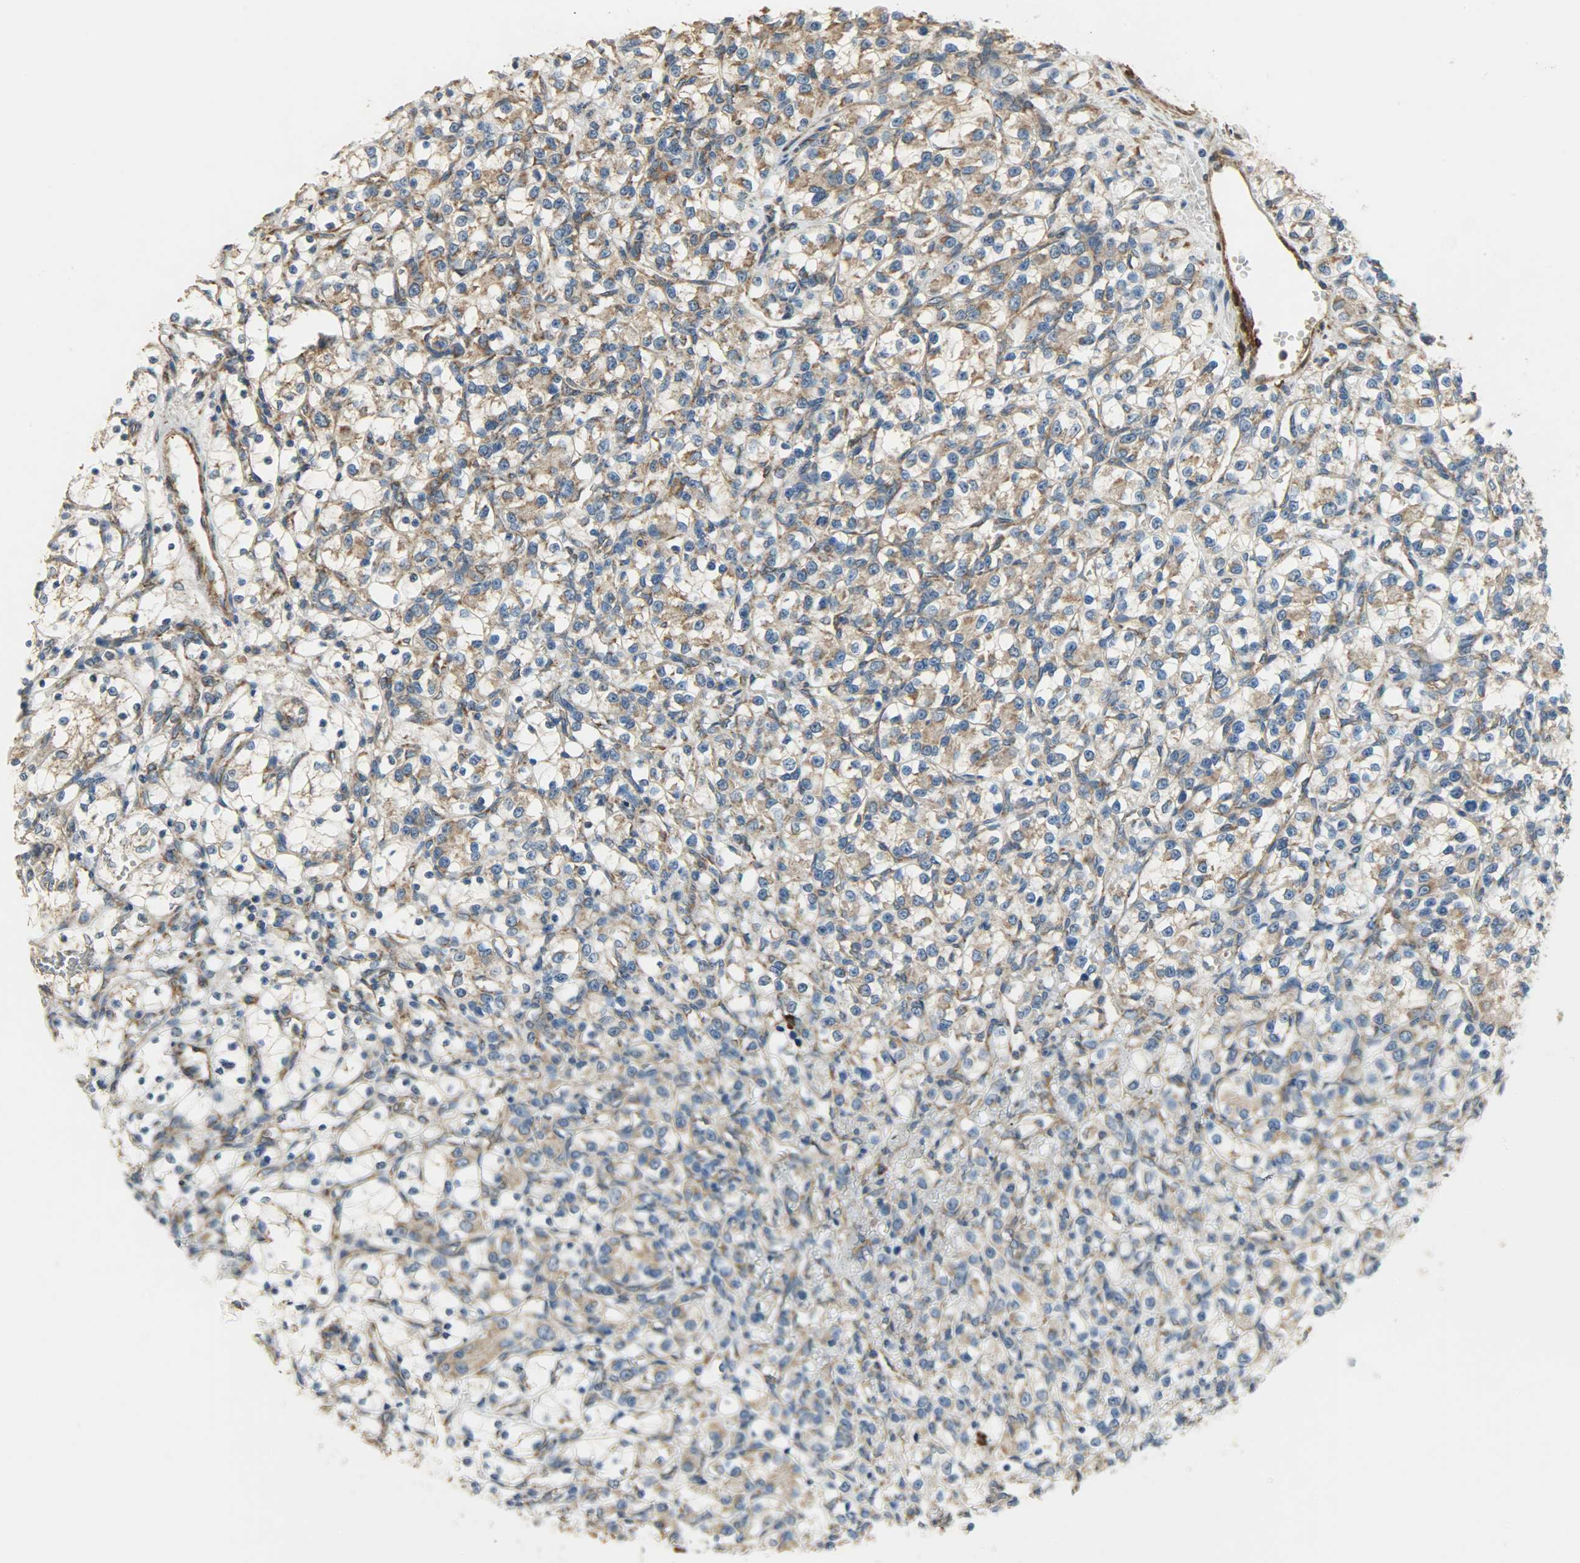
{"staining": {"intensity": "strong", "quantity": ">75%", "location": "cytoplasmic/membranous"}, "tissue": "renal cancer", "cell_type": "Tumor cells", "image_type": "cancer", "snomed": [{"axis": "morphology", "description": "Adenocarcinoma, NOS"}, {"axis": "topography", "description": "Kidney"}], "caption": "Human renal adenocarcinoma stained for a protein (brown) shows strong cytoplasmic/membranous positive positivity in about >75% of tumor cells.", "gene": "C1orf198", "patient": {"sex": "female", "age": 69}}